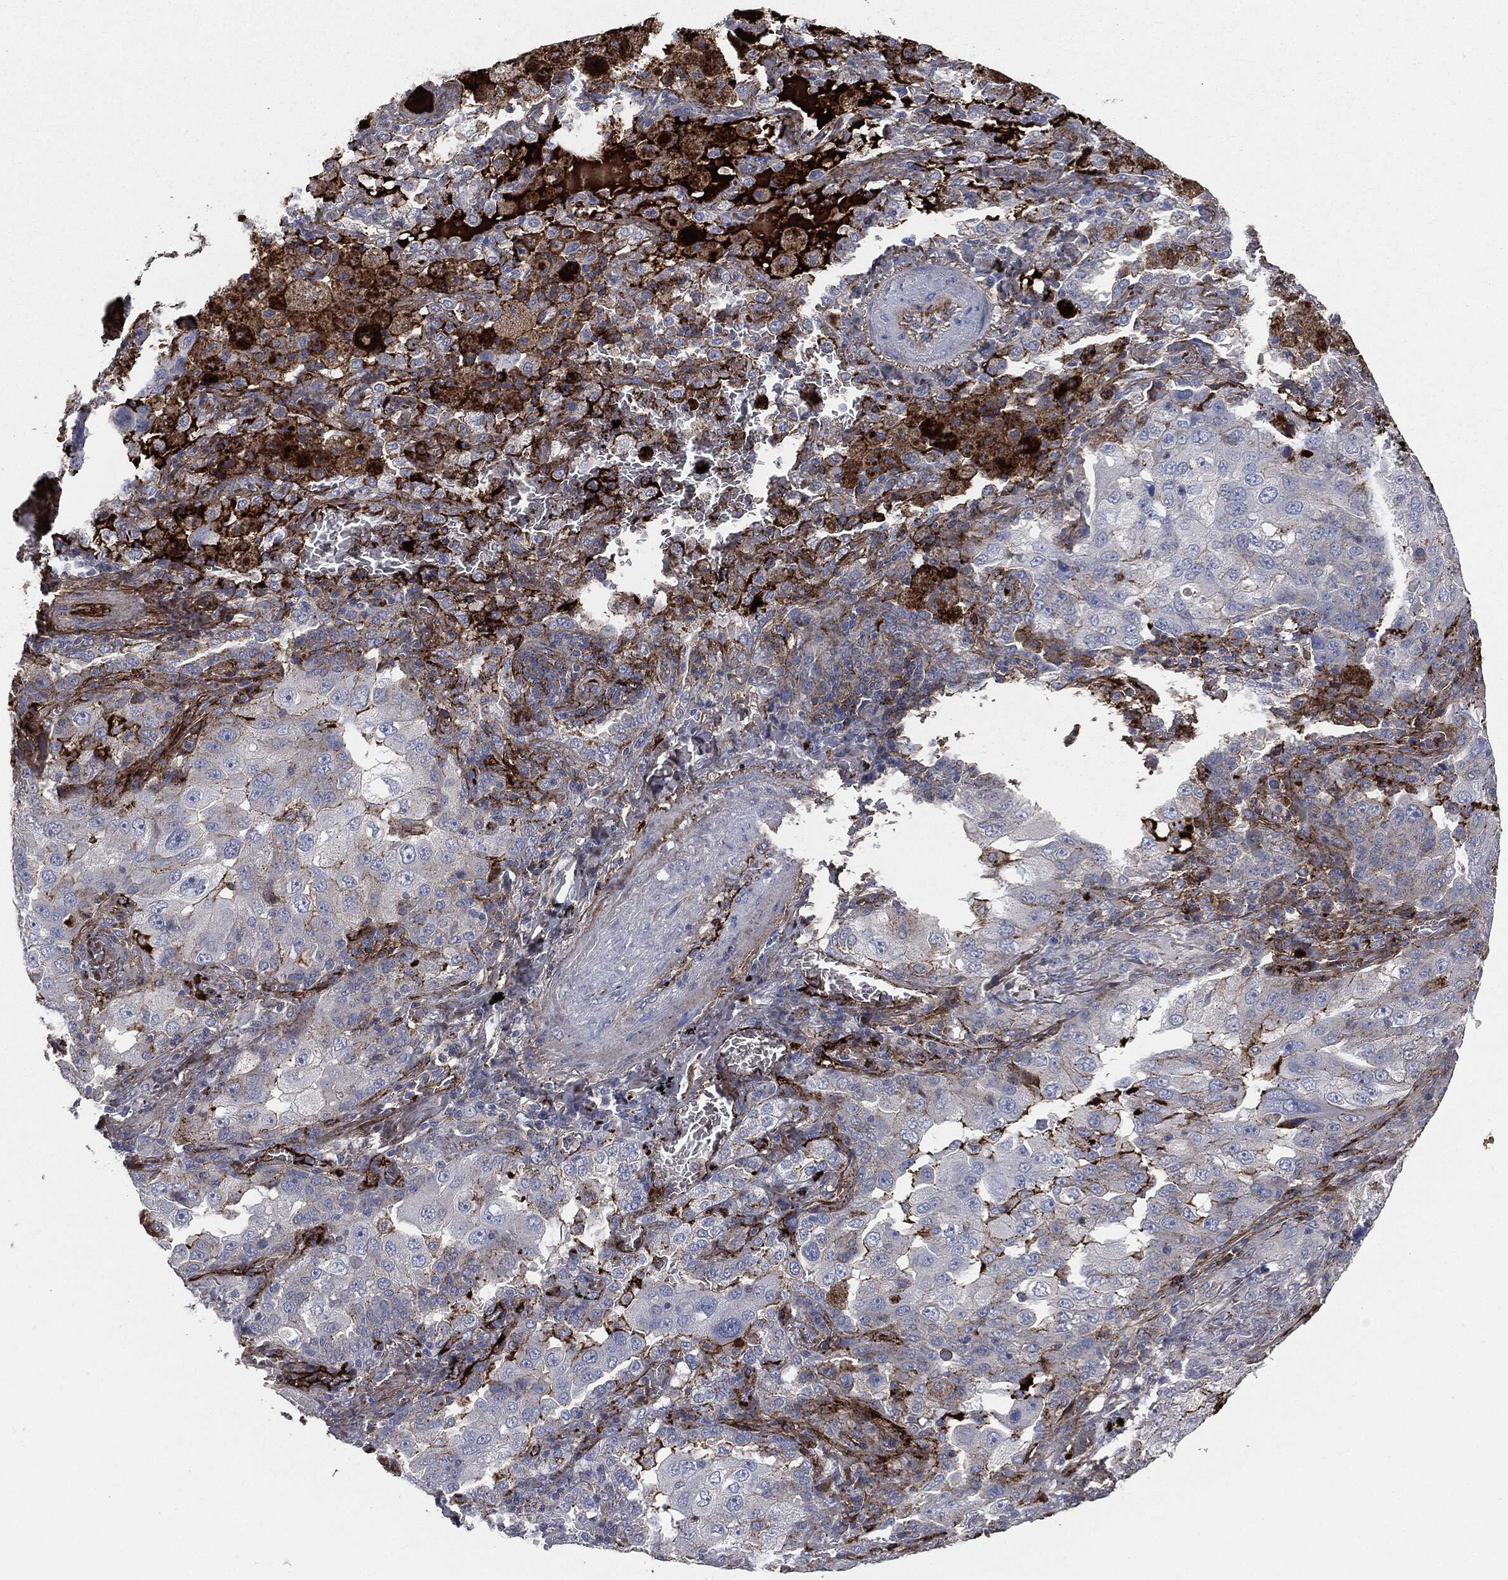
{"staining": {"intensity": "strong", "quantity": "<25%", "location": "cytoplasmic/membranous"}, "tissue": "lung cancer", "cell_type": "Tumor cells", "image_type": "cancer", "snomed": [{"axis": "morphology", "description": "Adenocarcinoma, NOS"}, {"axis": "topography", "description": "Lung"}], "caption": "Strong cytoplasmic/membranous protein positivity is present in about <25% of tumor cells in lung adenocarcinoma.", "gene": "APOB", "patient": {"sex": "female", "age": 61}}